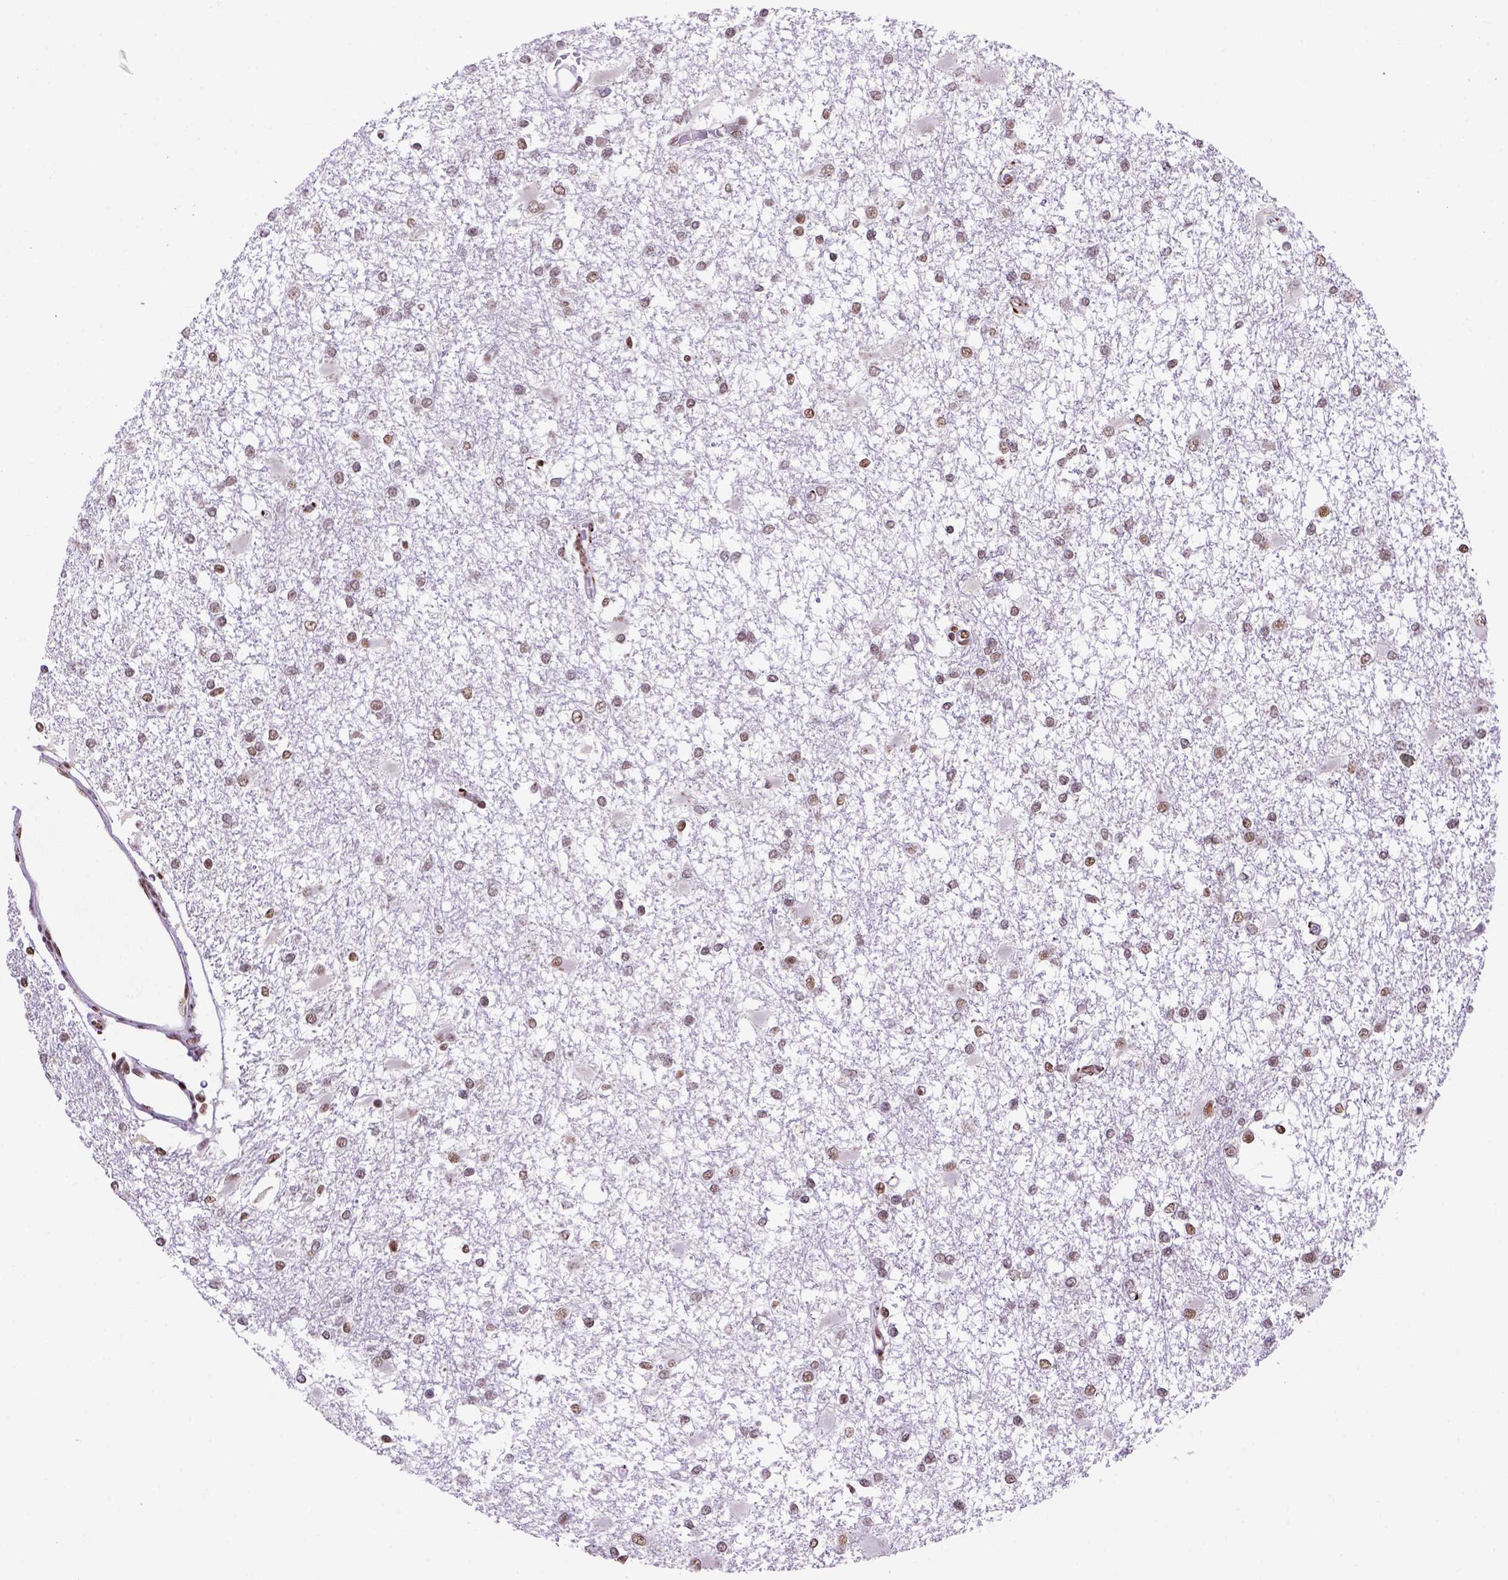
{"staining": {"intensity": "moderate", "quantity": ">75%", "location": "nuclear"}, "tissue": "glioma", "cell_type": "Tumor cells", "image_type": "cancer", "snomed": [{"axis": "morphology", "description": "Glioma, malignant, High grade"}, {"axis": "topography", "description": "Cerebral cortex"}], "caption": "A histopathology image showing moderate nuclear staining in about >75% of tumor cells in malignant glioma (high-grade), as visualized by brown immunohistochemical staining.", "gene": "NSMCE2", "patient": {"sex": "male", "age": 79}}